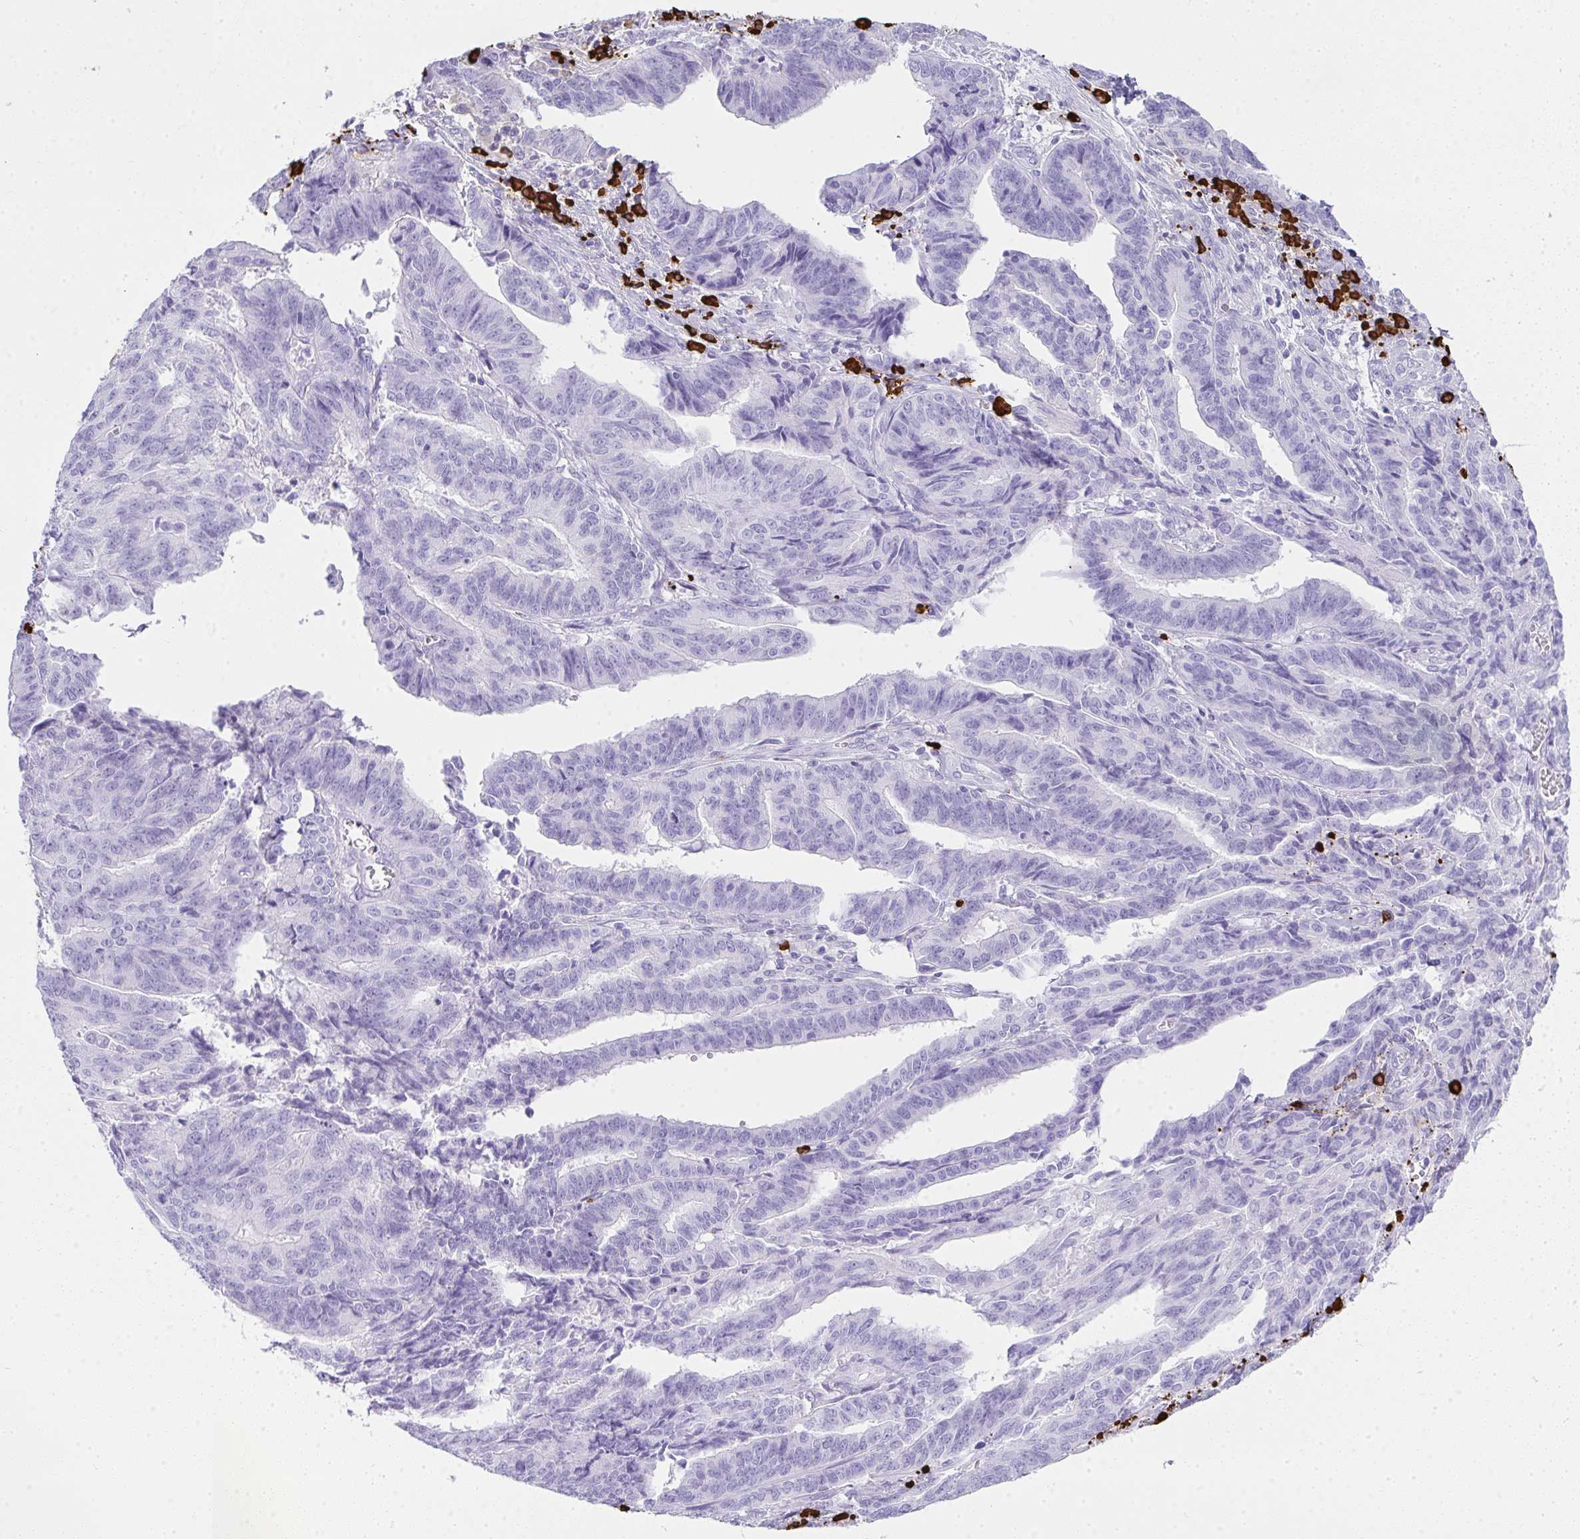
{"staining": {"intensity": "negative", "quantity": "none", "location": "none"}, "tissue": "endometrial cancer", "cell_type": "Tumor cells", "image_type": "cancer", "snomed": [{"axis": "morphology", "description": "Adenocarcinoma, NOS"}, {"axis": "topography", "description": "Endometrium"}], "caption": "The histopathology image shows no staining of tumor cells in endometrial adenocarcinoma.", "gene": "CDADC1", "patient": {"sex": "female", "age": 65}}